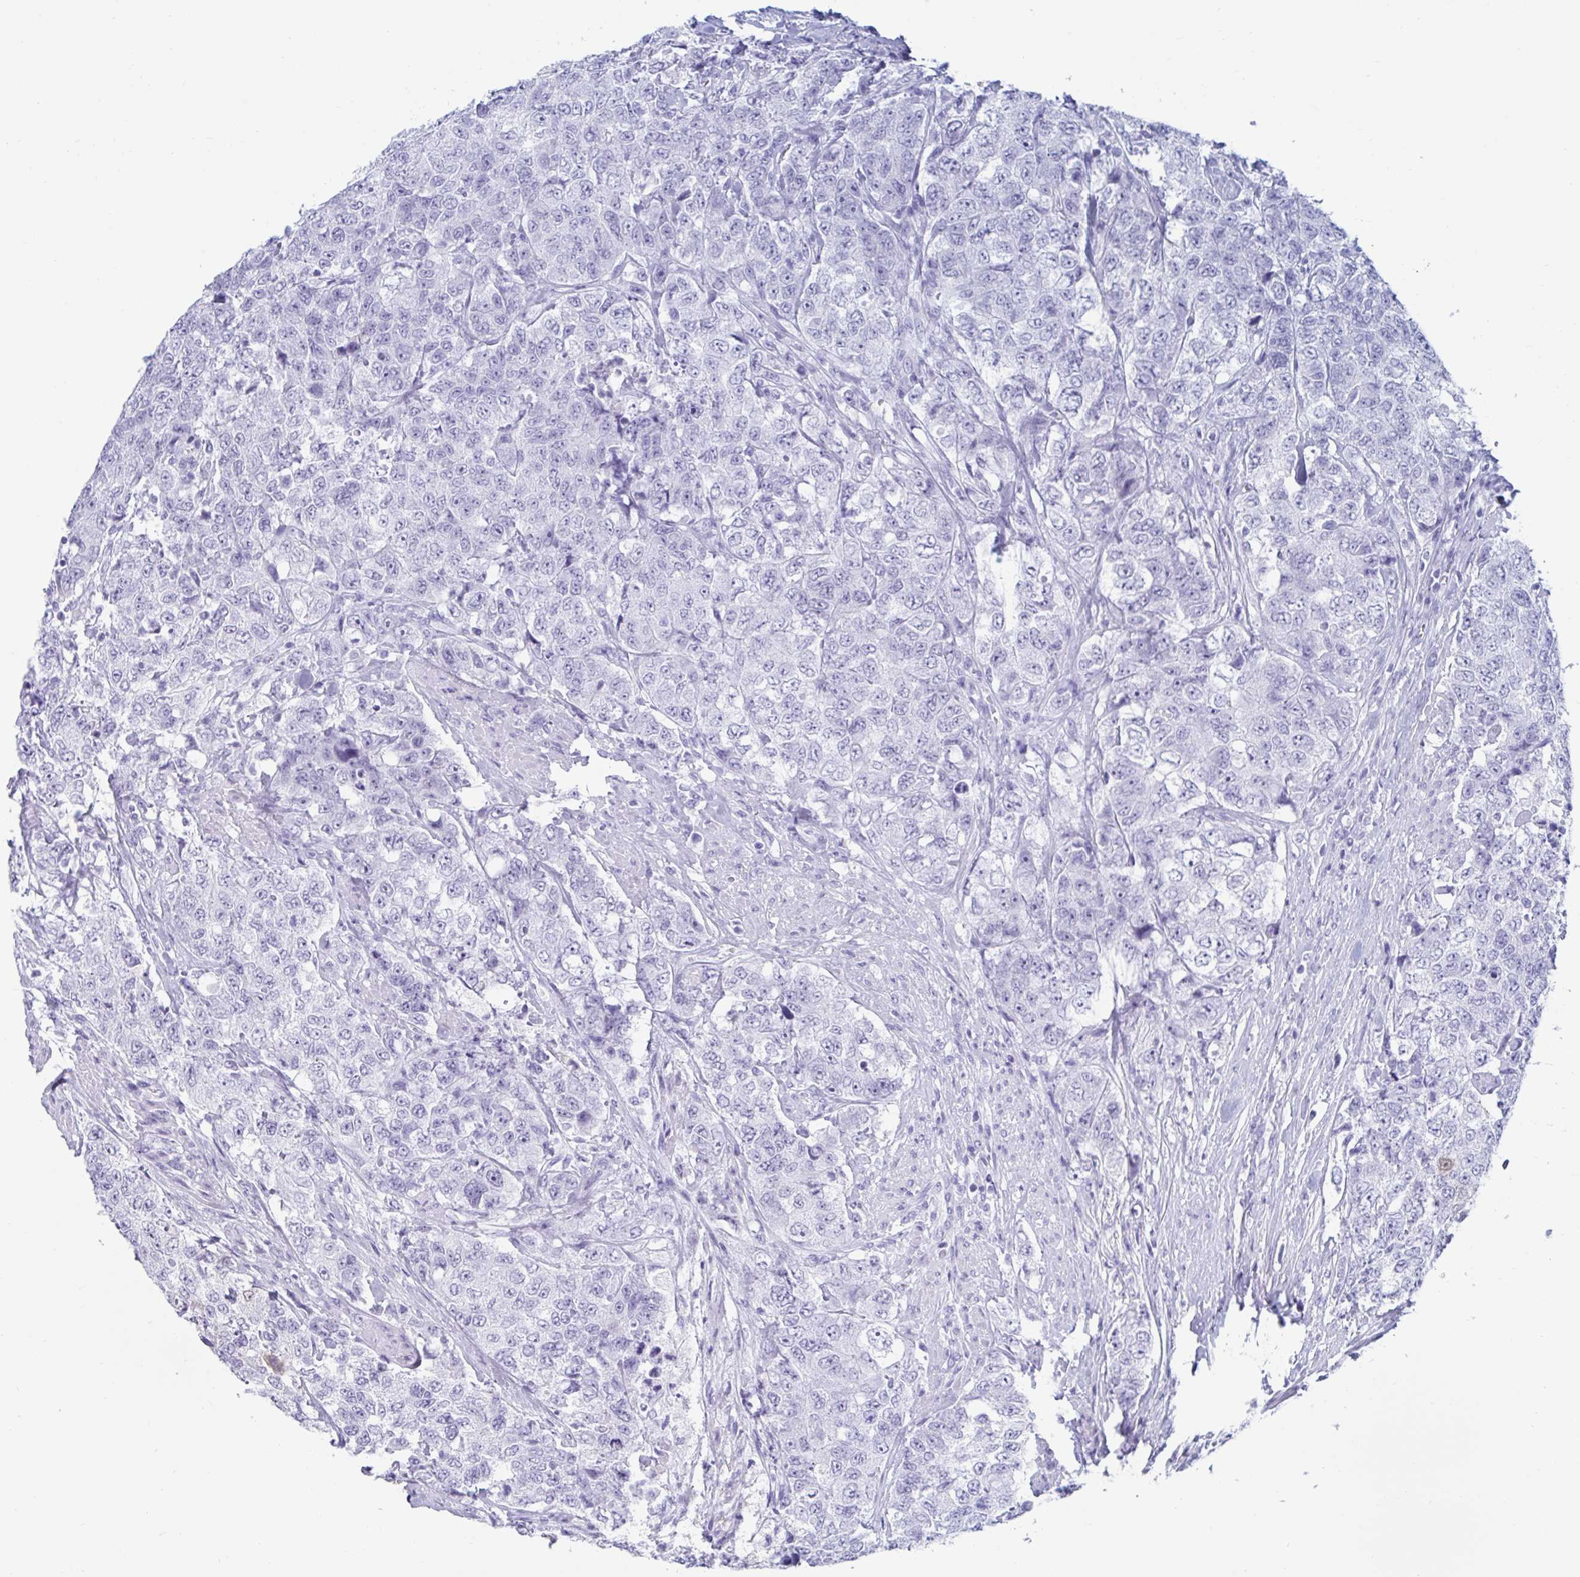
{"staining": {"intensity": "negative", "quantity": "none", "location": "none"}, "tissue": "urothelial cancer", "cell_type": "Tumor cells", "image_type": "cancer", "snomed": [{"axis": "morphology", "description": "Urothelial carcinoma, High grade"}, {"axis": "topography", "description": "Urinary bladder"}], "caption": "Urothelial cancer stained for a protein using immunohistochemistry demonstrates no positivity tumor cells.", "gene": "GKN2", "patient": {"sex": "female", "age": 78}}